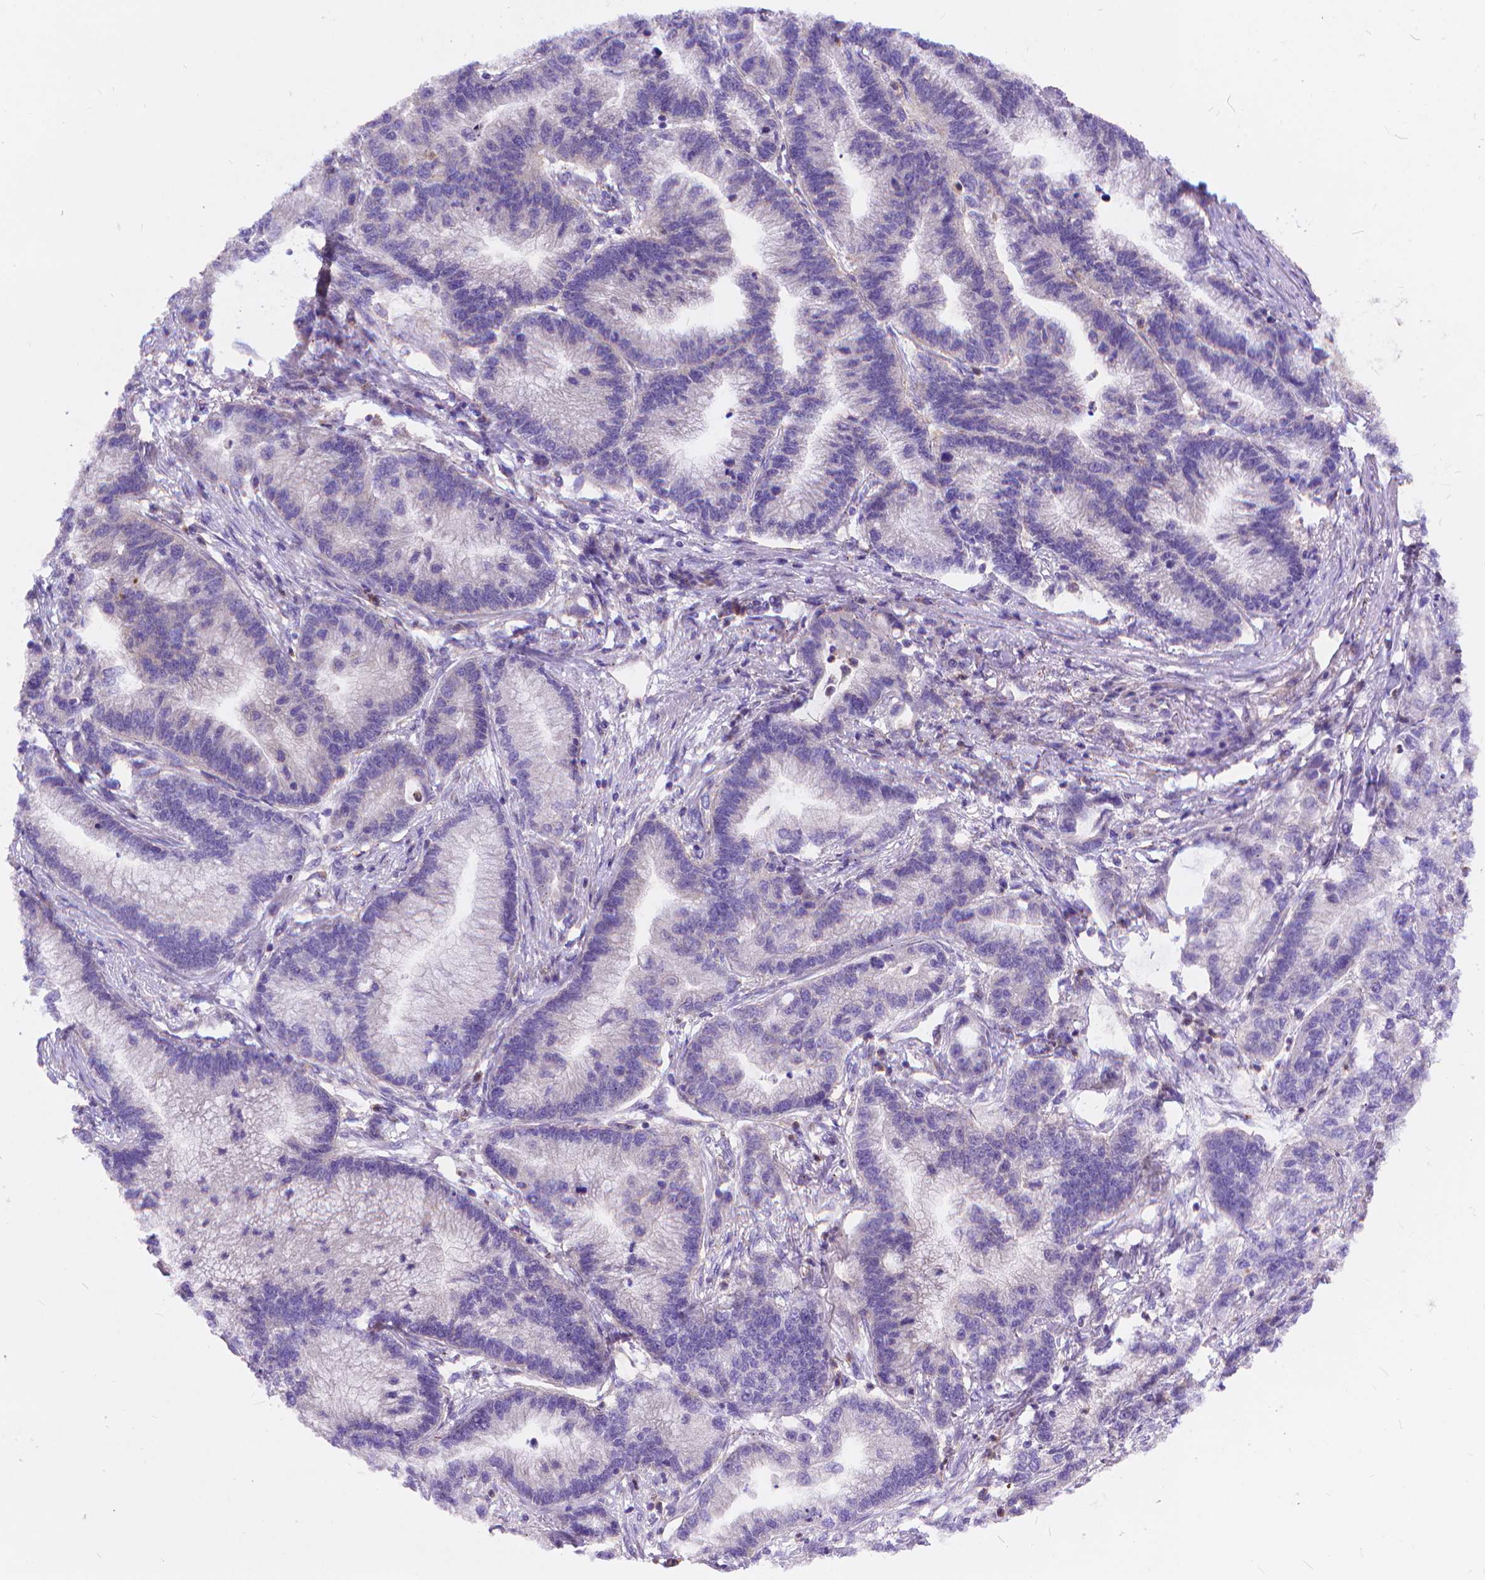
{"staining": {"intensity": "negative", "quantity": "none", "location": "none"}, "tissue": "stomach cancer", "cell_type": "Tumor cells", "image_type": "cancer", "snomed": [{"axis": "morphology", "description": "Adenocarcinoma, NOS"}, {"axis": "topography", "description": "Stomach"}], "caption": "A high-resolution histopathology image shows immunohistochemistry (IHC) staining of stomach cancer (adenocarcinoma), which demonstrates no significant positivity in tumor cells.", "gene": "ARAP1", "patient": {"sex": "male", "age": 83}}